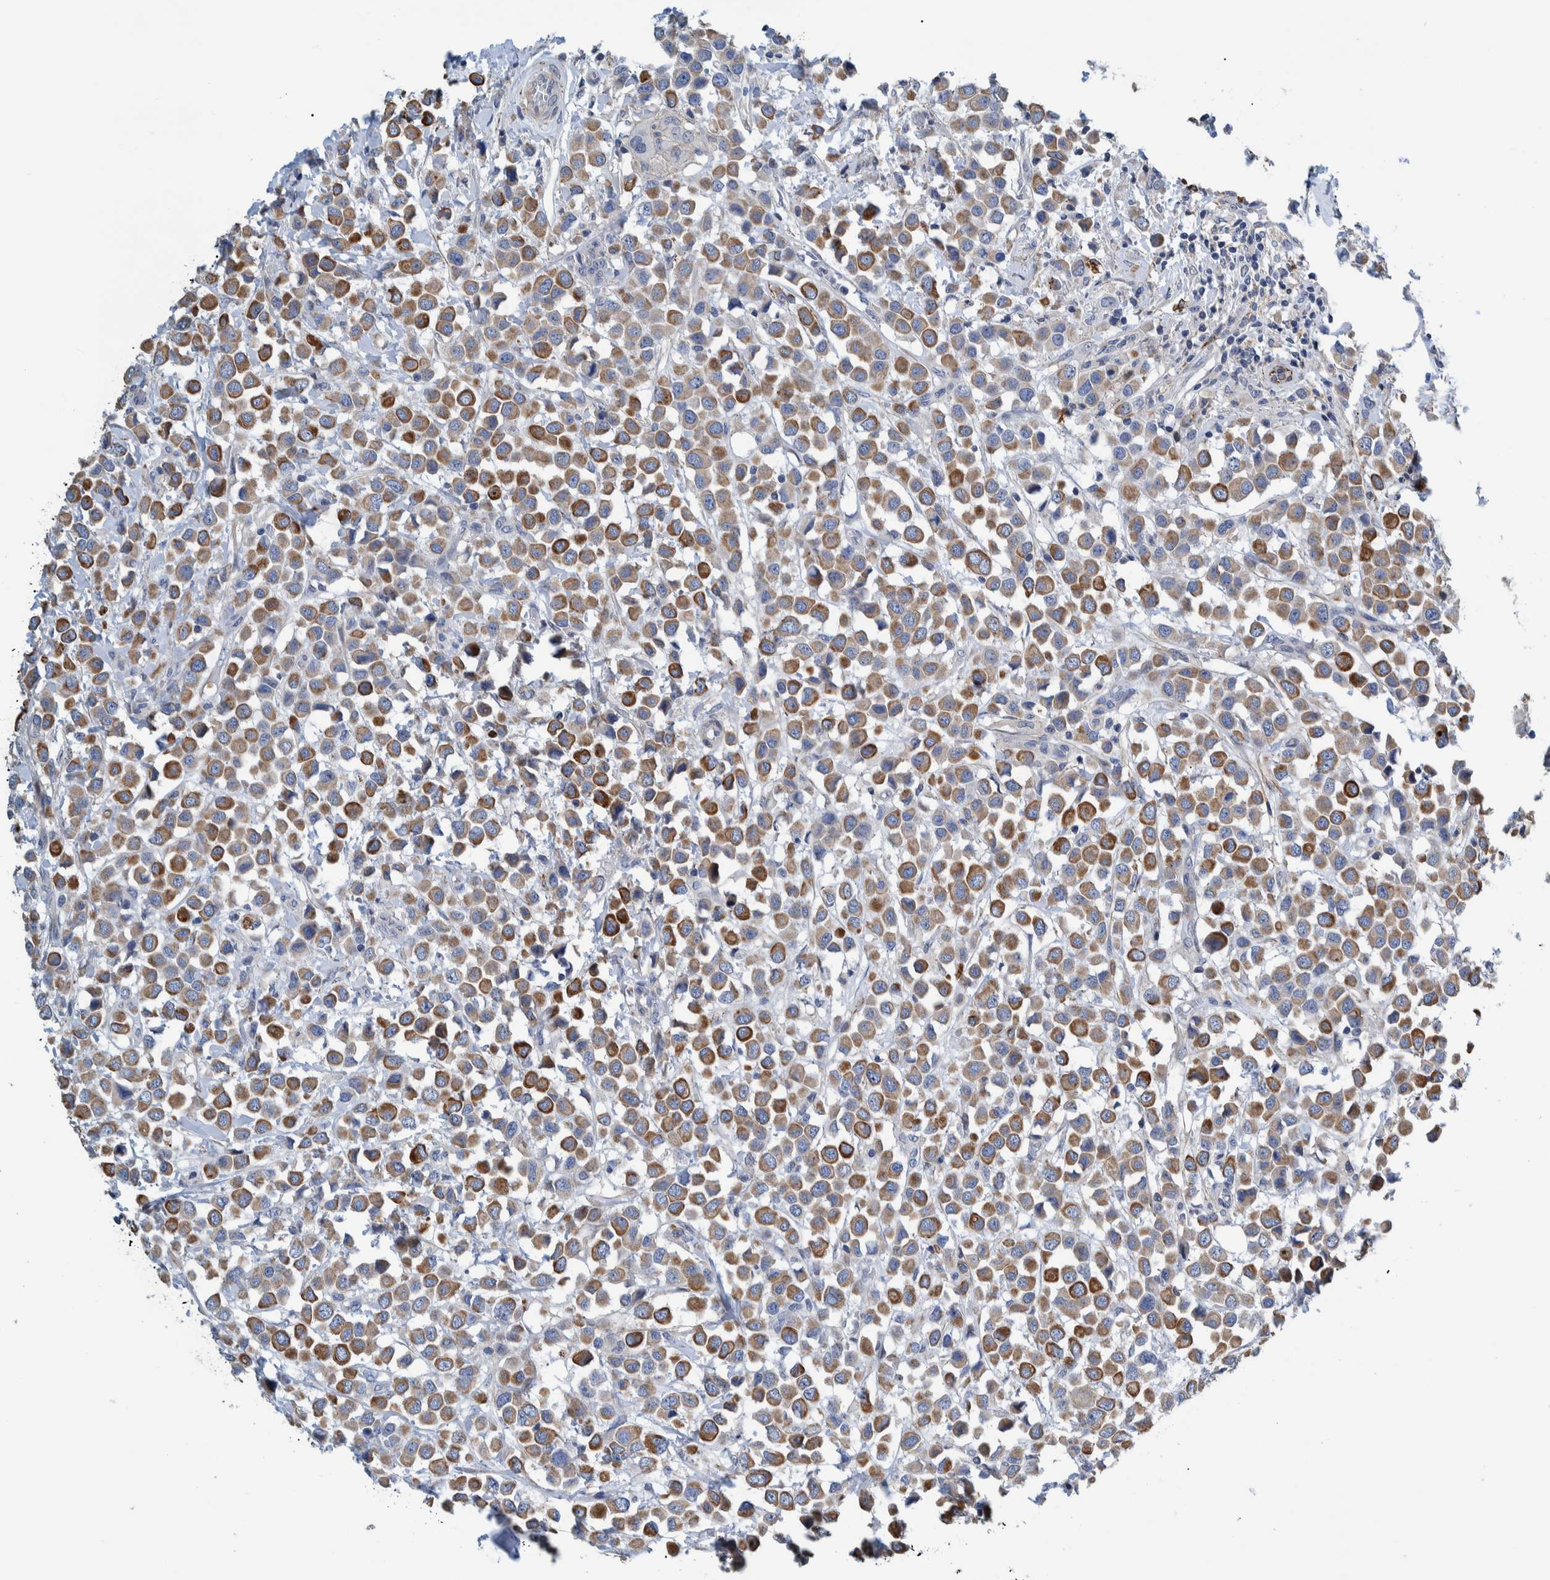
{"staining": {"intensity": "moderate", "quantity": ">75%", "location": "cytoplasmic/membranous"}, "tissue": "breast cancer", "cell_type": "Tumor cells", "image_type": "cancer", "snomed": [{"axis": "morphology", "description": "Duct carcinoma"}, {"axis": "topography", "description": "Breast"}], "caption": "Immunohistochemical staining of breast cancer displays medium levels of moderate cytoplasmic/membranous protein positivity in approximately >75% of tumor cells. (IHC, brightfield microscopy, high magnification).", "gene": "MKS1", "patient": {"sex": "female", "age": 61}}